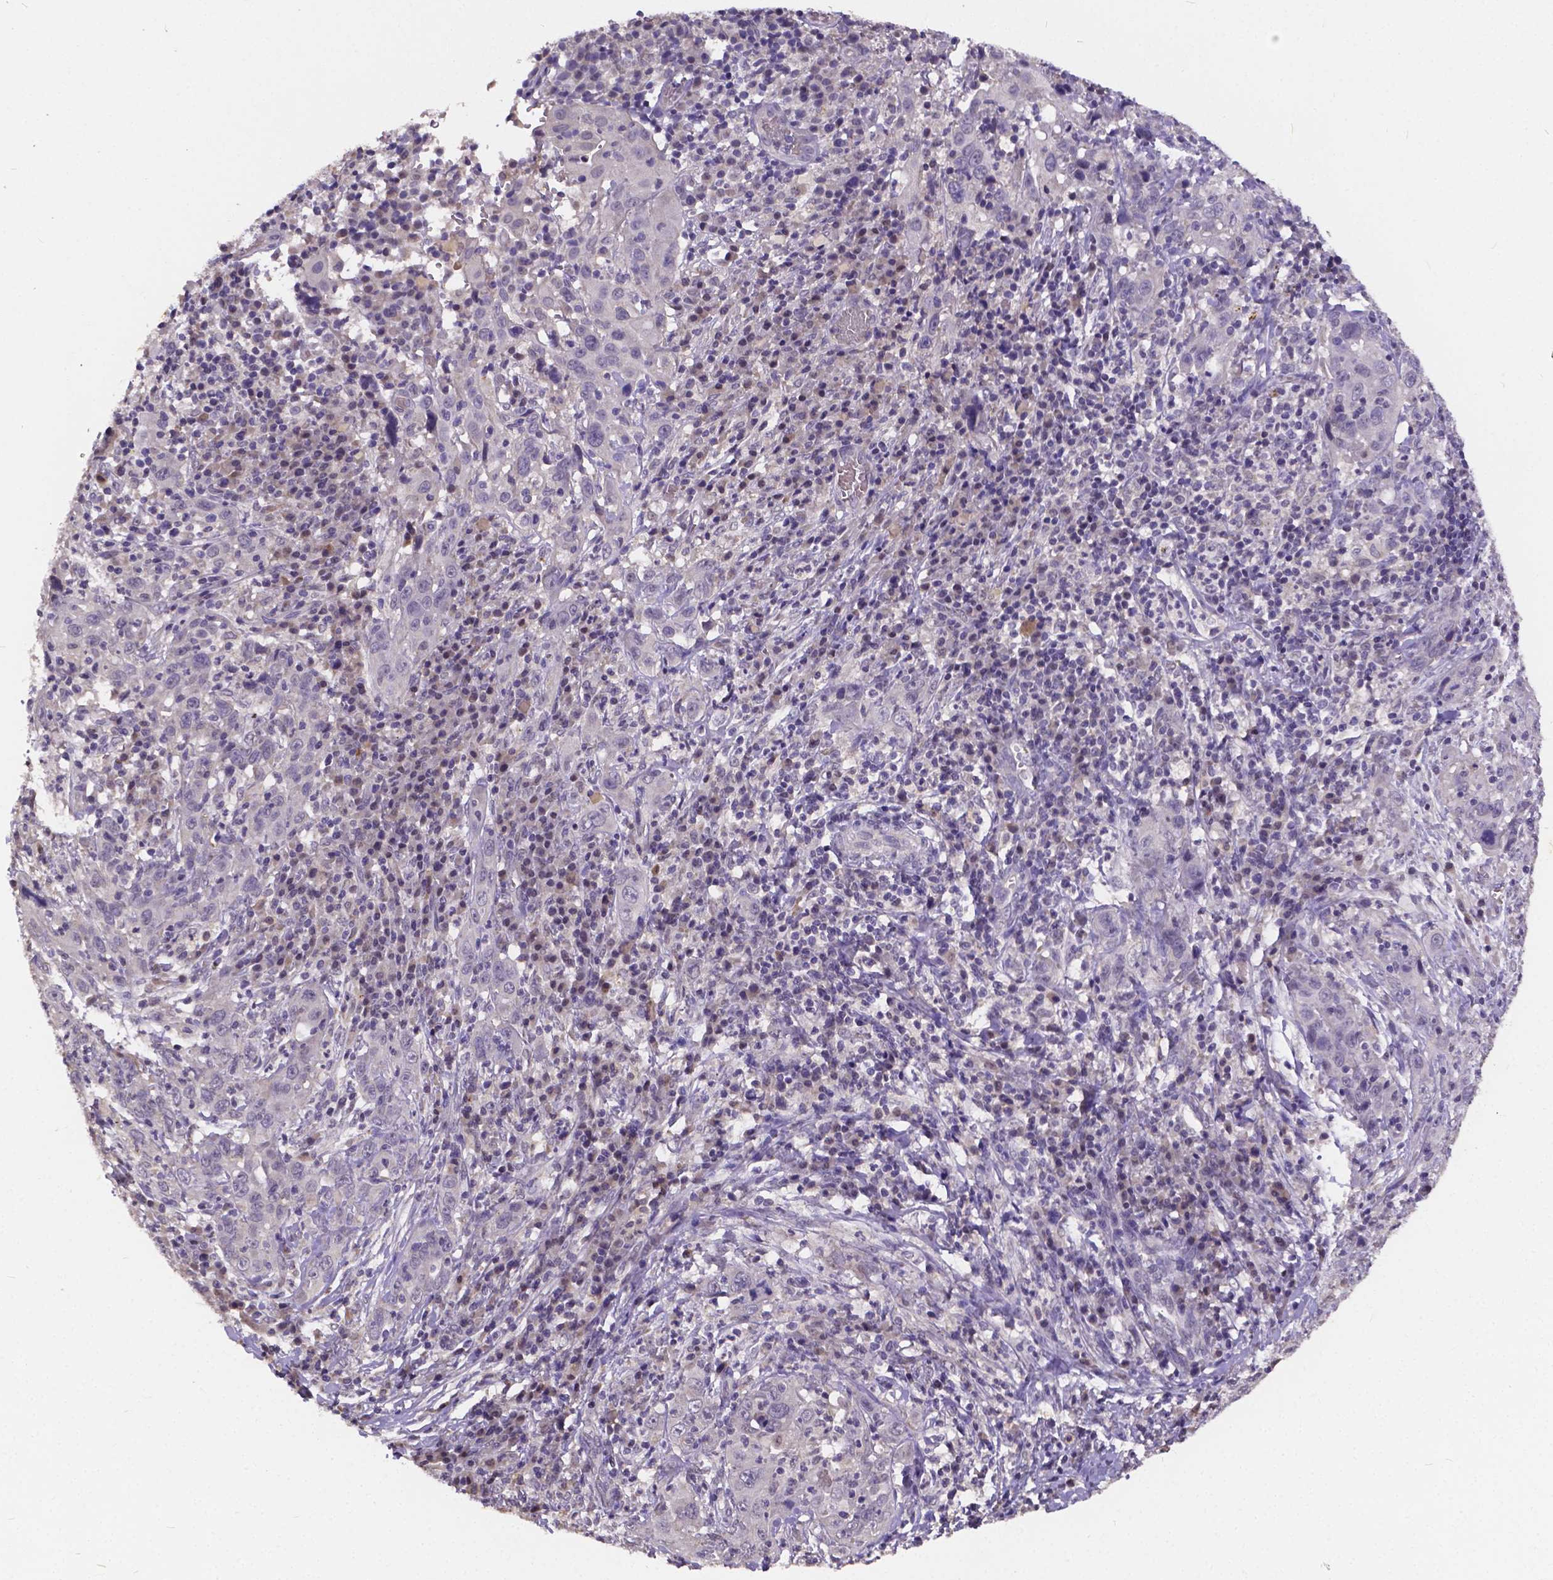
{"staining": {"intensity": "negative", "quantity": "none", "location": "none"}, "tissue": "cervical cancer", "cell_type": "Tumor cells", "image_type": "cancer", "snomed": [{"axis": "morphology", "description": "Squamous cell carcinoma, NOS"}, {"axis": "topography", "description": "Cervix"}], "caption": "A micrograph of human squamous cell carcinoma (cervical) is negative for staining in tumor cells.", "gene": "CTNNA2", "patient": {"sex": "female", "age": 46}}